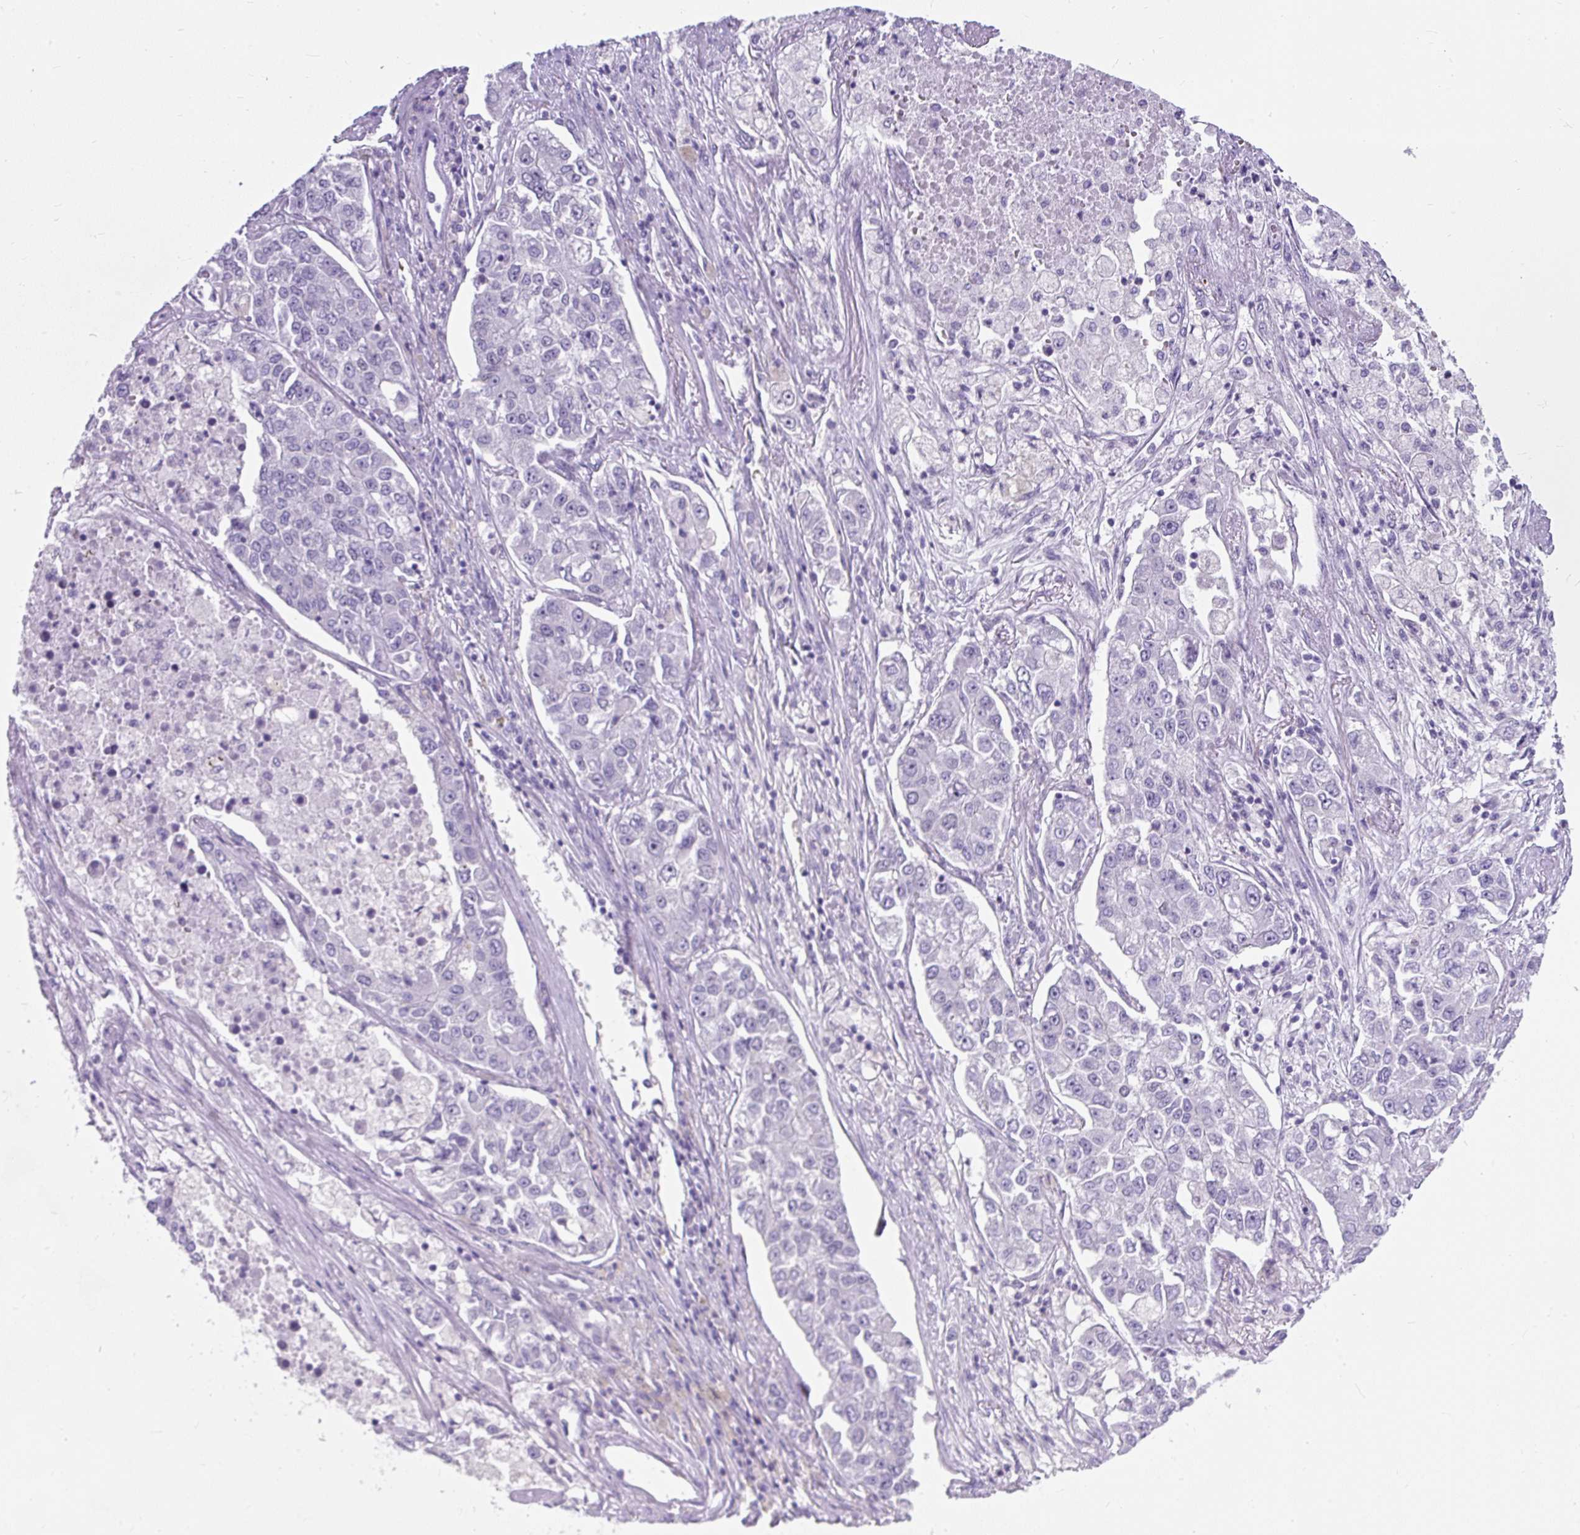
{"staining": {"intensity": "negative", "quantity": "none", "location": "none"}, "tissue": "lung cancer", "cell_type": "Tumor cells", "image_type": "cancer", "snomed": [{"axis": "morphology", "description": "Adenocarcinoma, NOS"}, {"axis": "topography", "description": "Lung"}], "caption": "Immunohistochemistry (IHC) photomicrograph of neoplastic tissue: human lung adenocarcinoma stained with DAB (3,3'-diaminobenzidine) demonstrates no significant protein expression in tumor cells. (Brightfield microscopy of DAB (3,3'-diaminobenzidine) immunohistochemistry at high magnification).", "gene": "PLCXD2", "patient": {"sex": "male", "age": 49}}